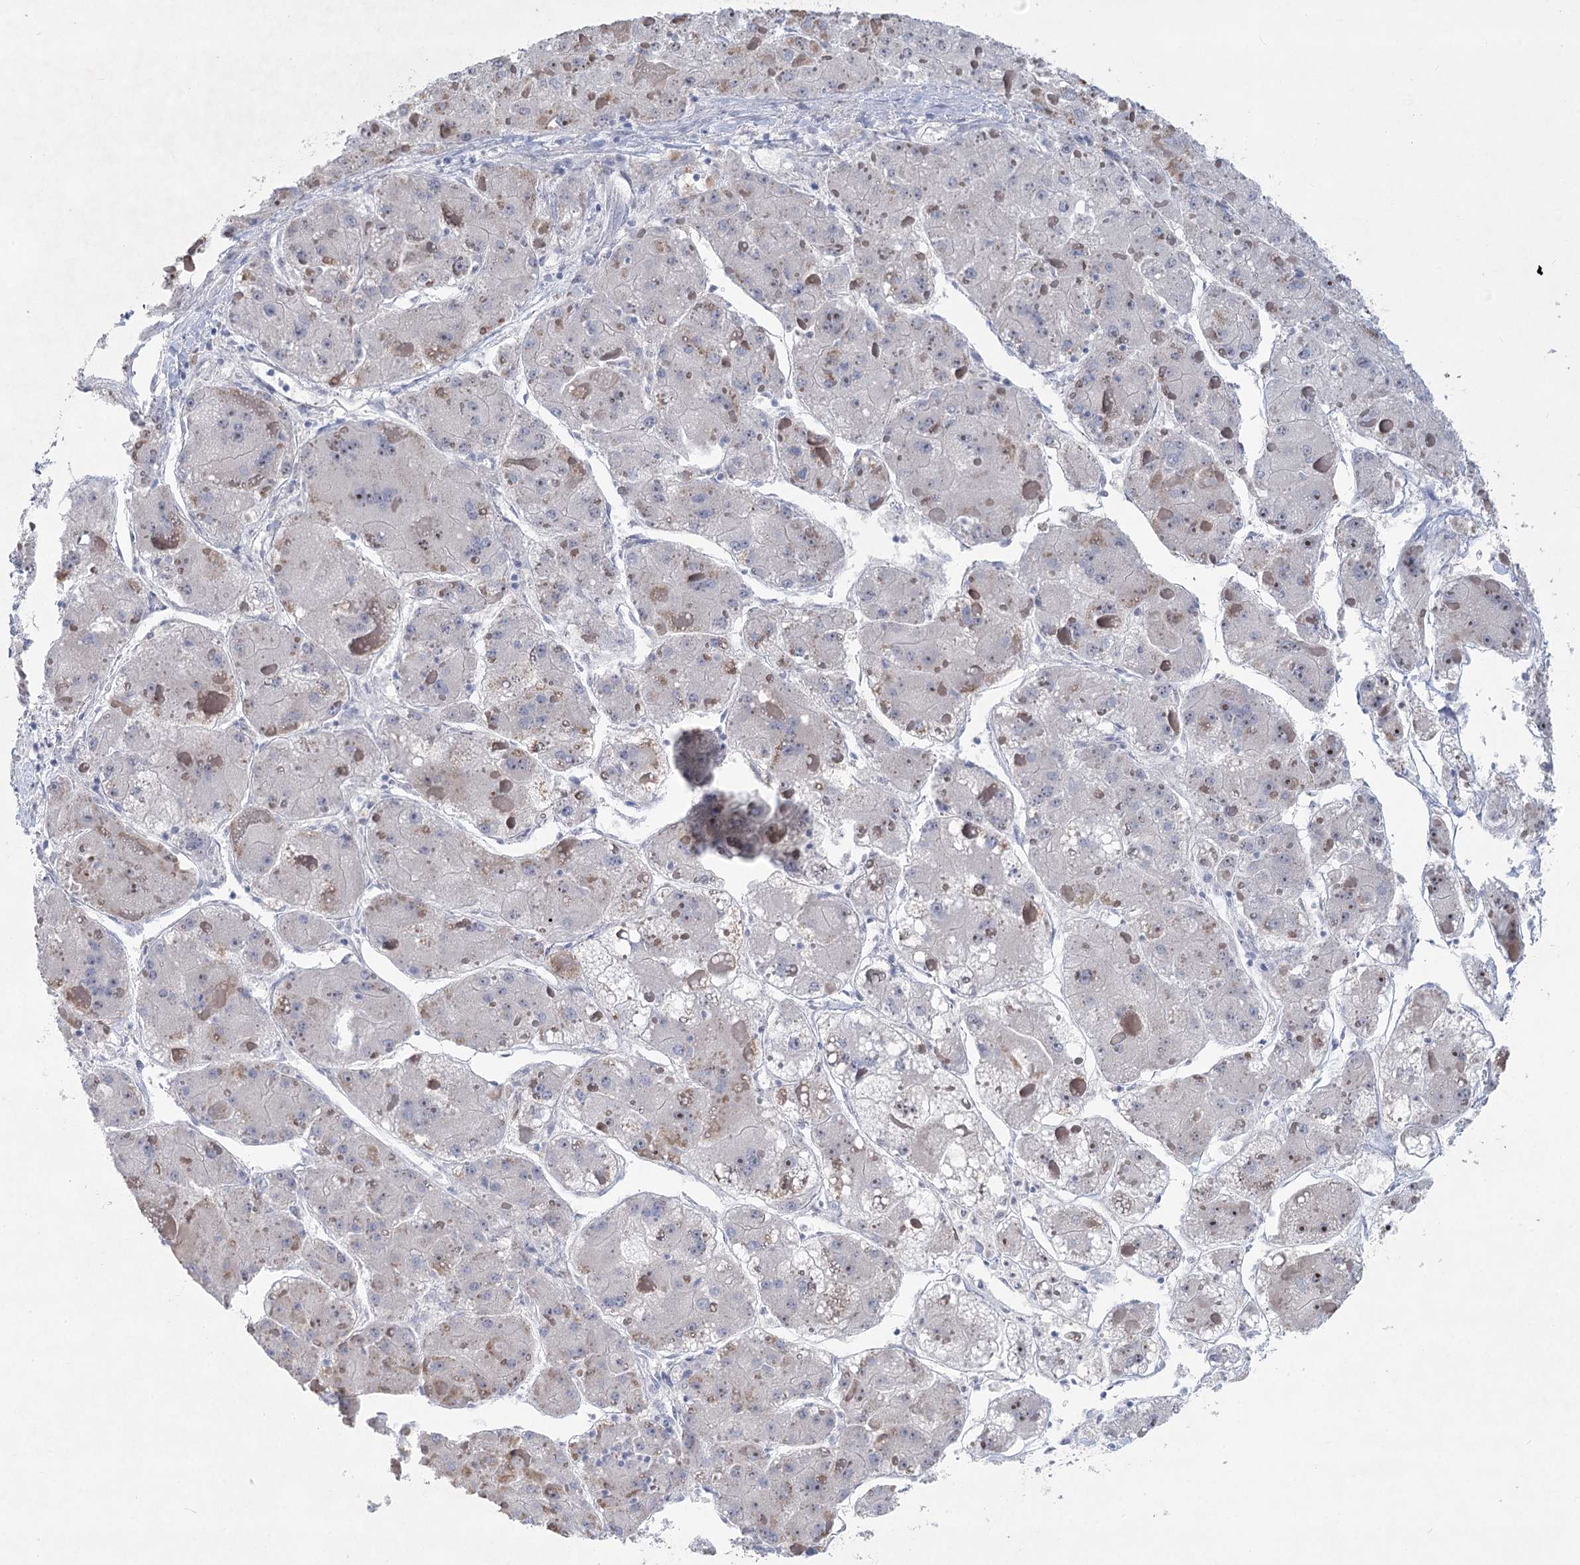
{"staining": {"intensity": "moderate", "quantity": "<25%", "location": "nuclear"}, "tissue": "liver cancer", "cell_type": "Tumor cells", "image_type": "cancer", "snomed": [{"axis": "morphology", "description": "Carcinoma, Hepatocellular, NOS"}, {"axis": "topography", "description": "Liver"}], "caption": "A high-resolution histopathology image shows immunohistochemistry (IHC) staining of hepatocellular carcinoma (liver), which displays moderate nuclear staining in about <25% of tumor cells.", "gene": "WDR74", "patient": {"sex": "female", "age": 73}}